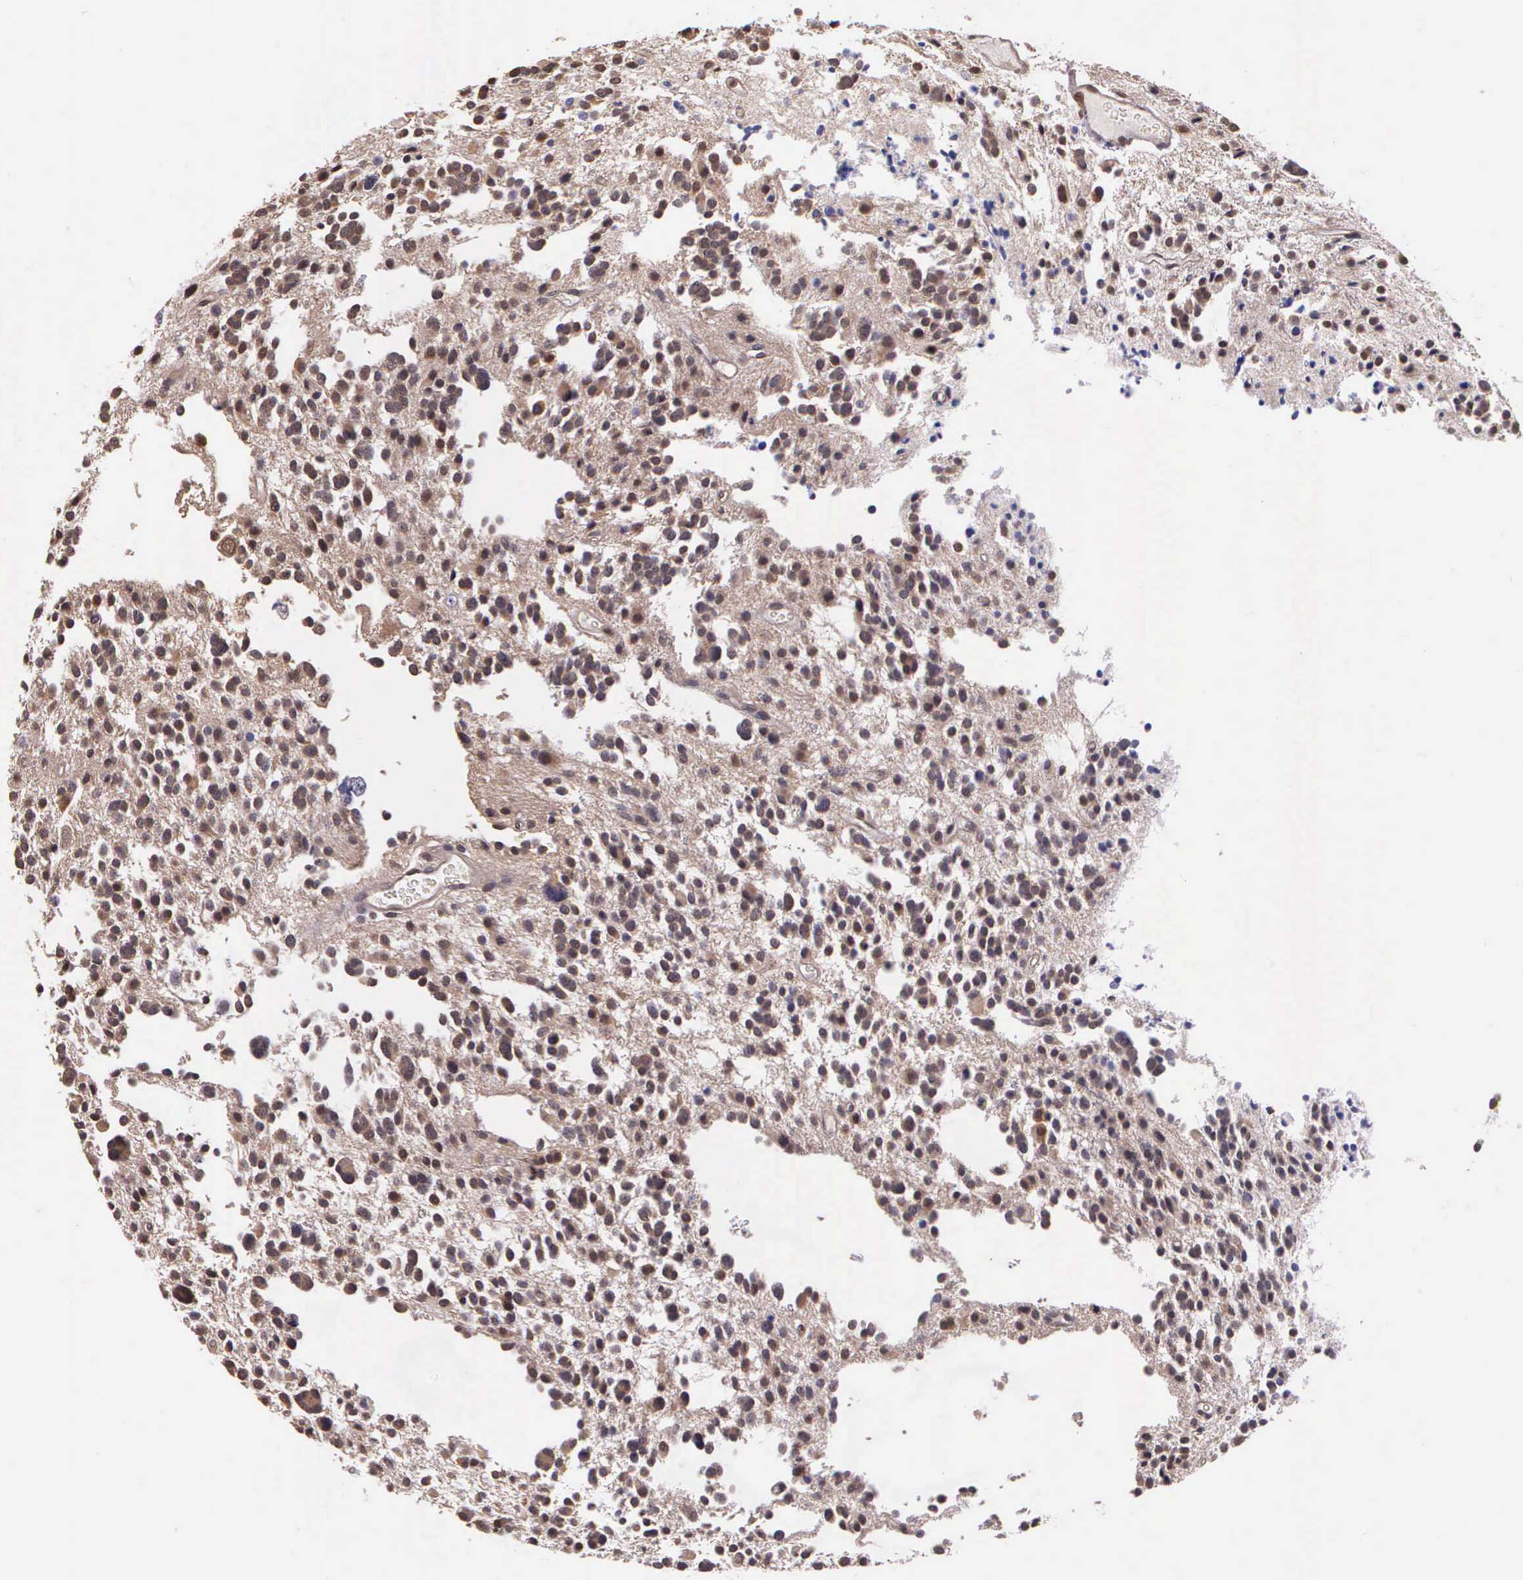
{"staining": {"intensity": "weak", "quantity": ">75%", "location": "nuclear"}, "tissue": "glioma", "cell_type": "Tumor cells", "image_type": "cancer", "snomed": [{"axis": "morphology", "description": "Glioma, malignant, Low grade"}, {"axis": "topography", "description": "Brain"}], "caption": "Immunohistochemical staining of glioma exhibits low levels of weak nuclear expression in approximately >75% of tumor cells.", "gene": "IGBP1", "patient": {"sex": "female", "age": 36}}